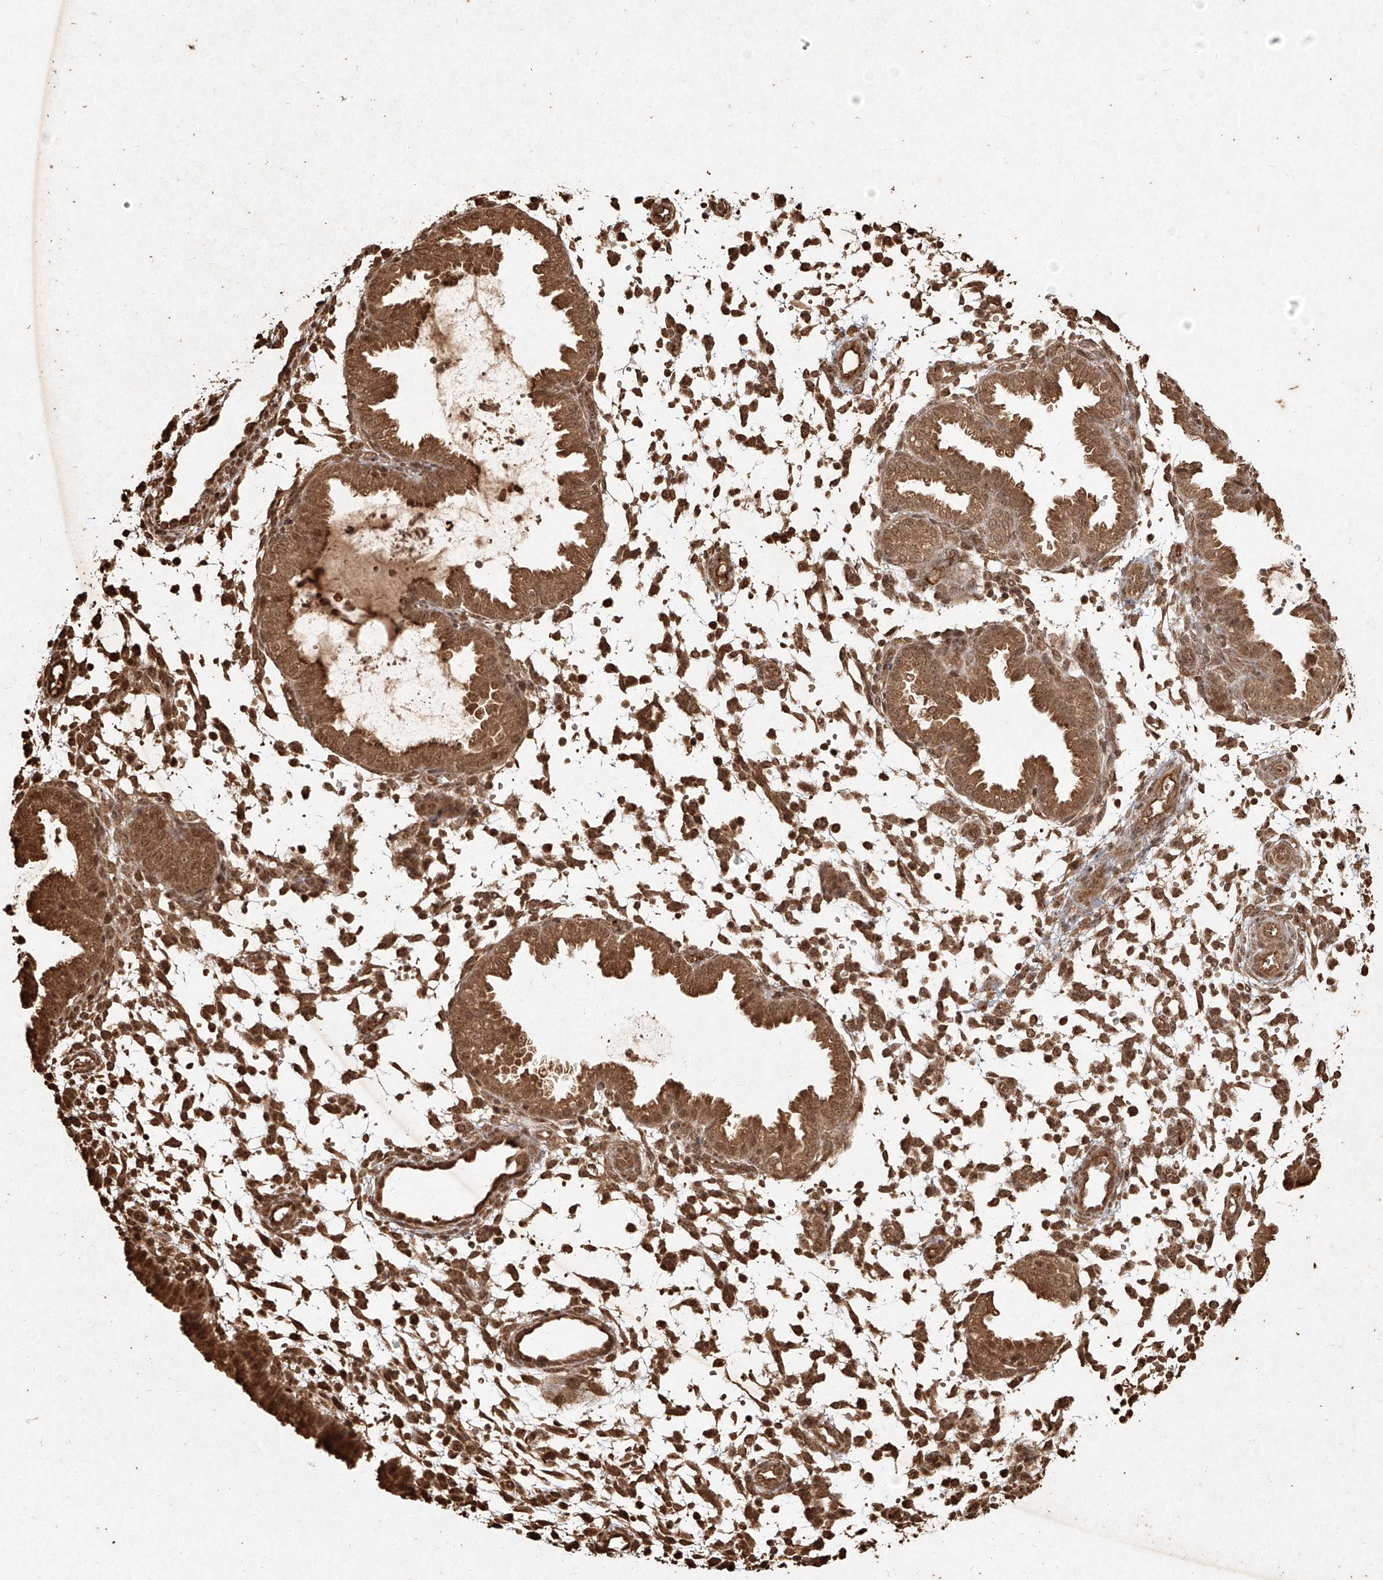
{"staining": {"intensity": "moderate", "quantity": ">75%", "location": "cytoplasmic/membranous"}, "tissue": "endometrium", "cell_type": "Cells in endometrial stroma", "image_type": "normal", "snomed": [{"axis": "morphology", "description": "Normal tissue, NOS"}, {"axis": "topography", "description": "Endometrium"}], "caption": "Protein staining exhibits moderate cytoplasmic/membranous positivity in about >75% of cells in endometrial stroma in benign endometrium.", "gene": "UBE2K", "patient": {"sex": "female", "age": 33}}